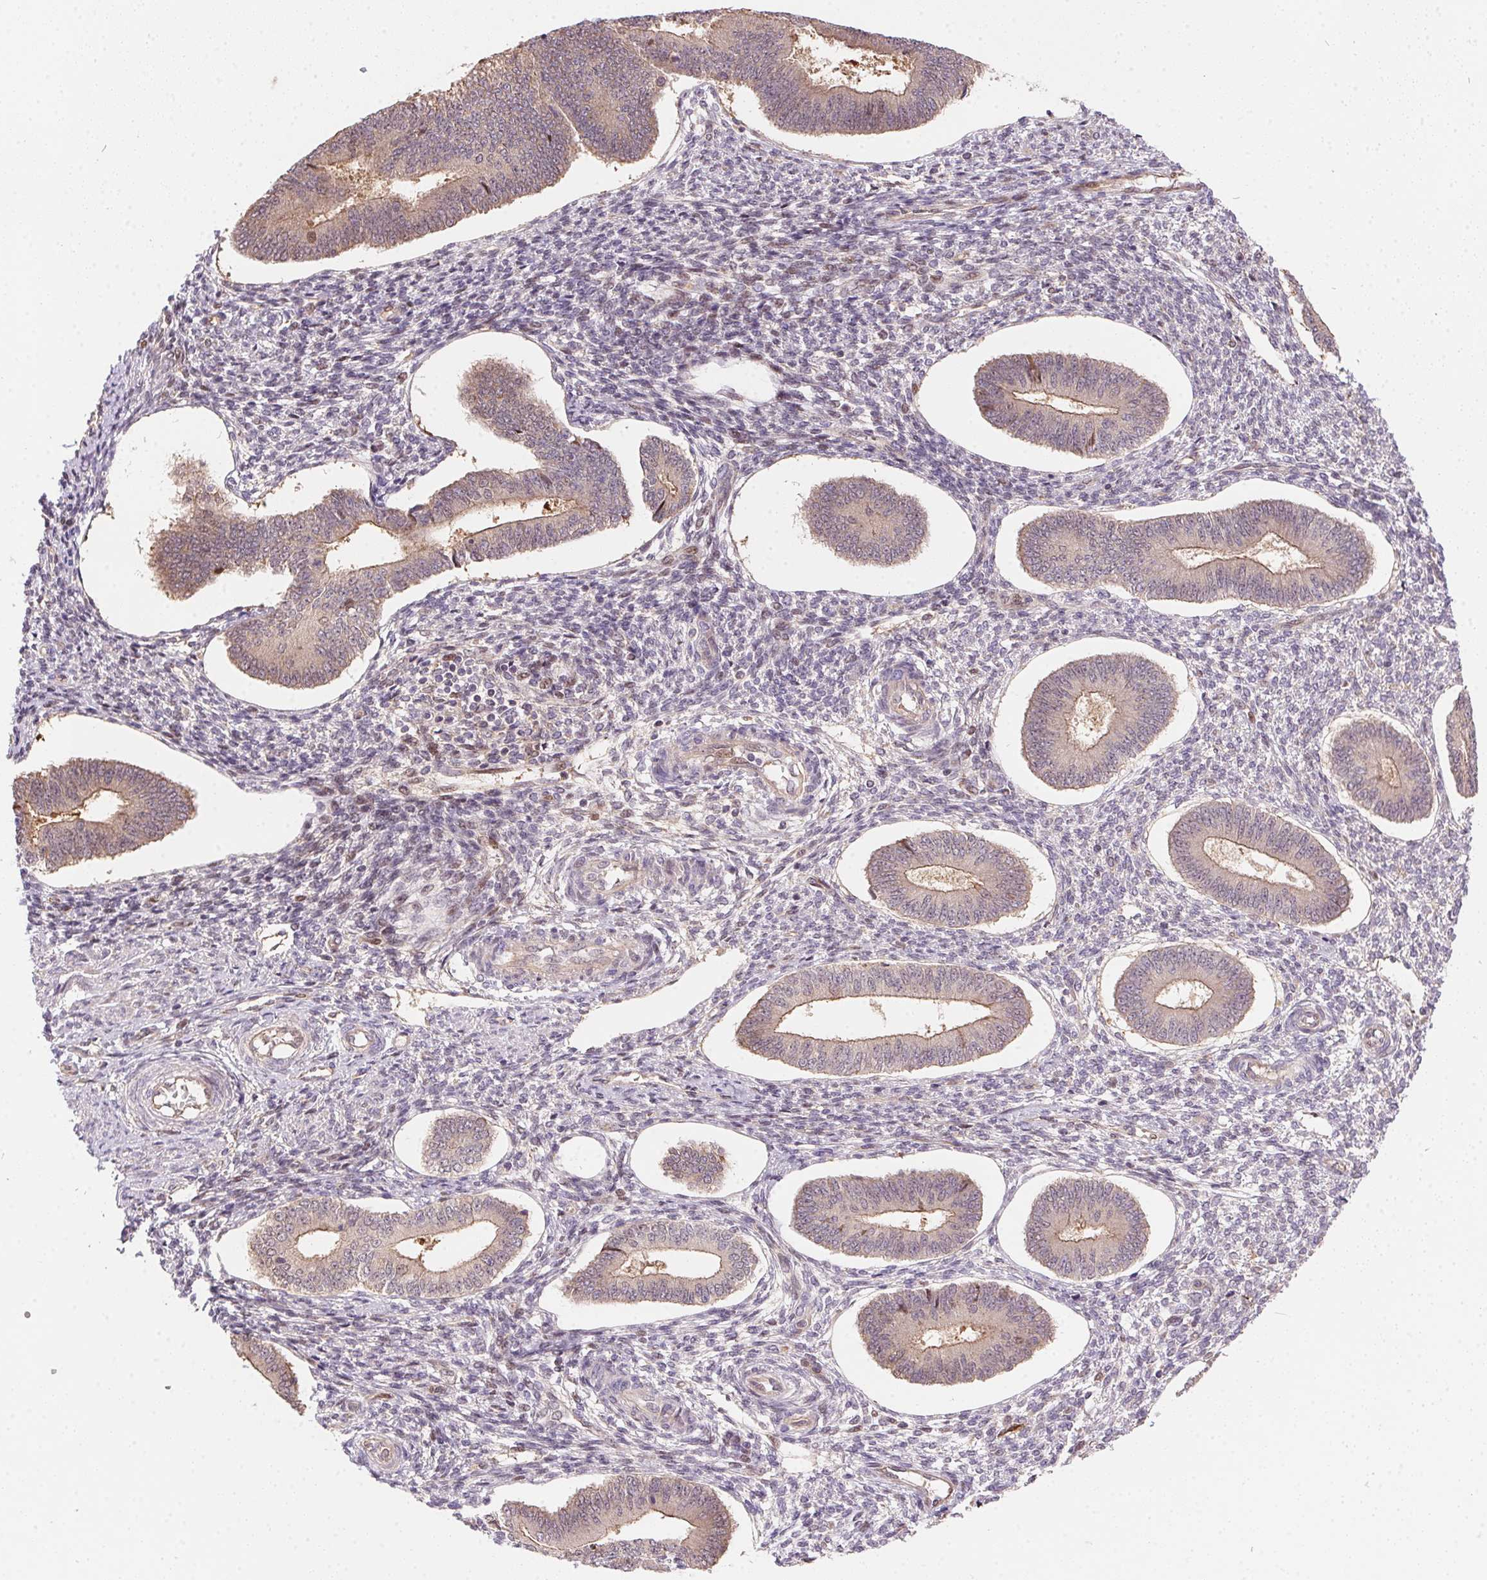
{"staining": {"intensity": "negative", "quantity": "none", "location": "none"}, "tissue": "endometrium", "cell_type": "Cells in endometrial stroma", "image_type": "normal", "snomed": [{"axis": "morphology", "description": "Normal tissue, NOS"}, {"axis": "topography", "description": "Endometrium"}], "caption": "Immunohistochemistry (IHC) of normal endometrium demonstrates no staining in cells in endometrial stroma.", "gene": "NUDT16", "patient": {"sex": "female", "age": 42}}